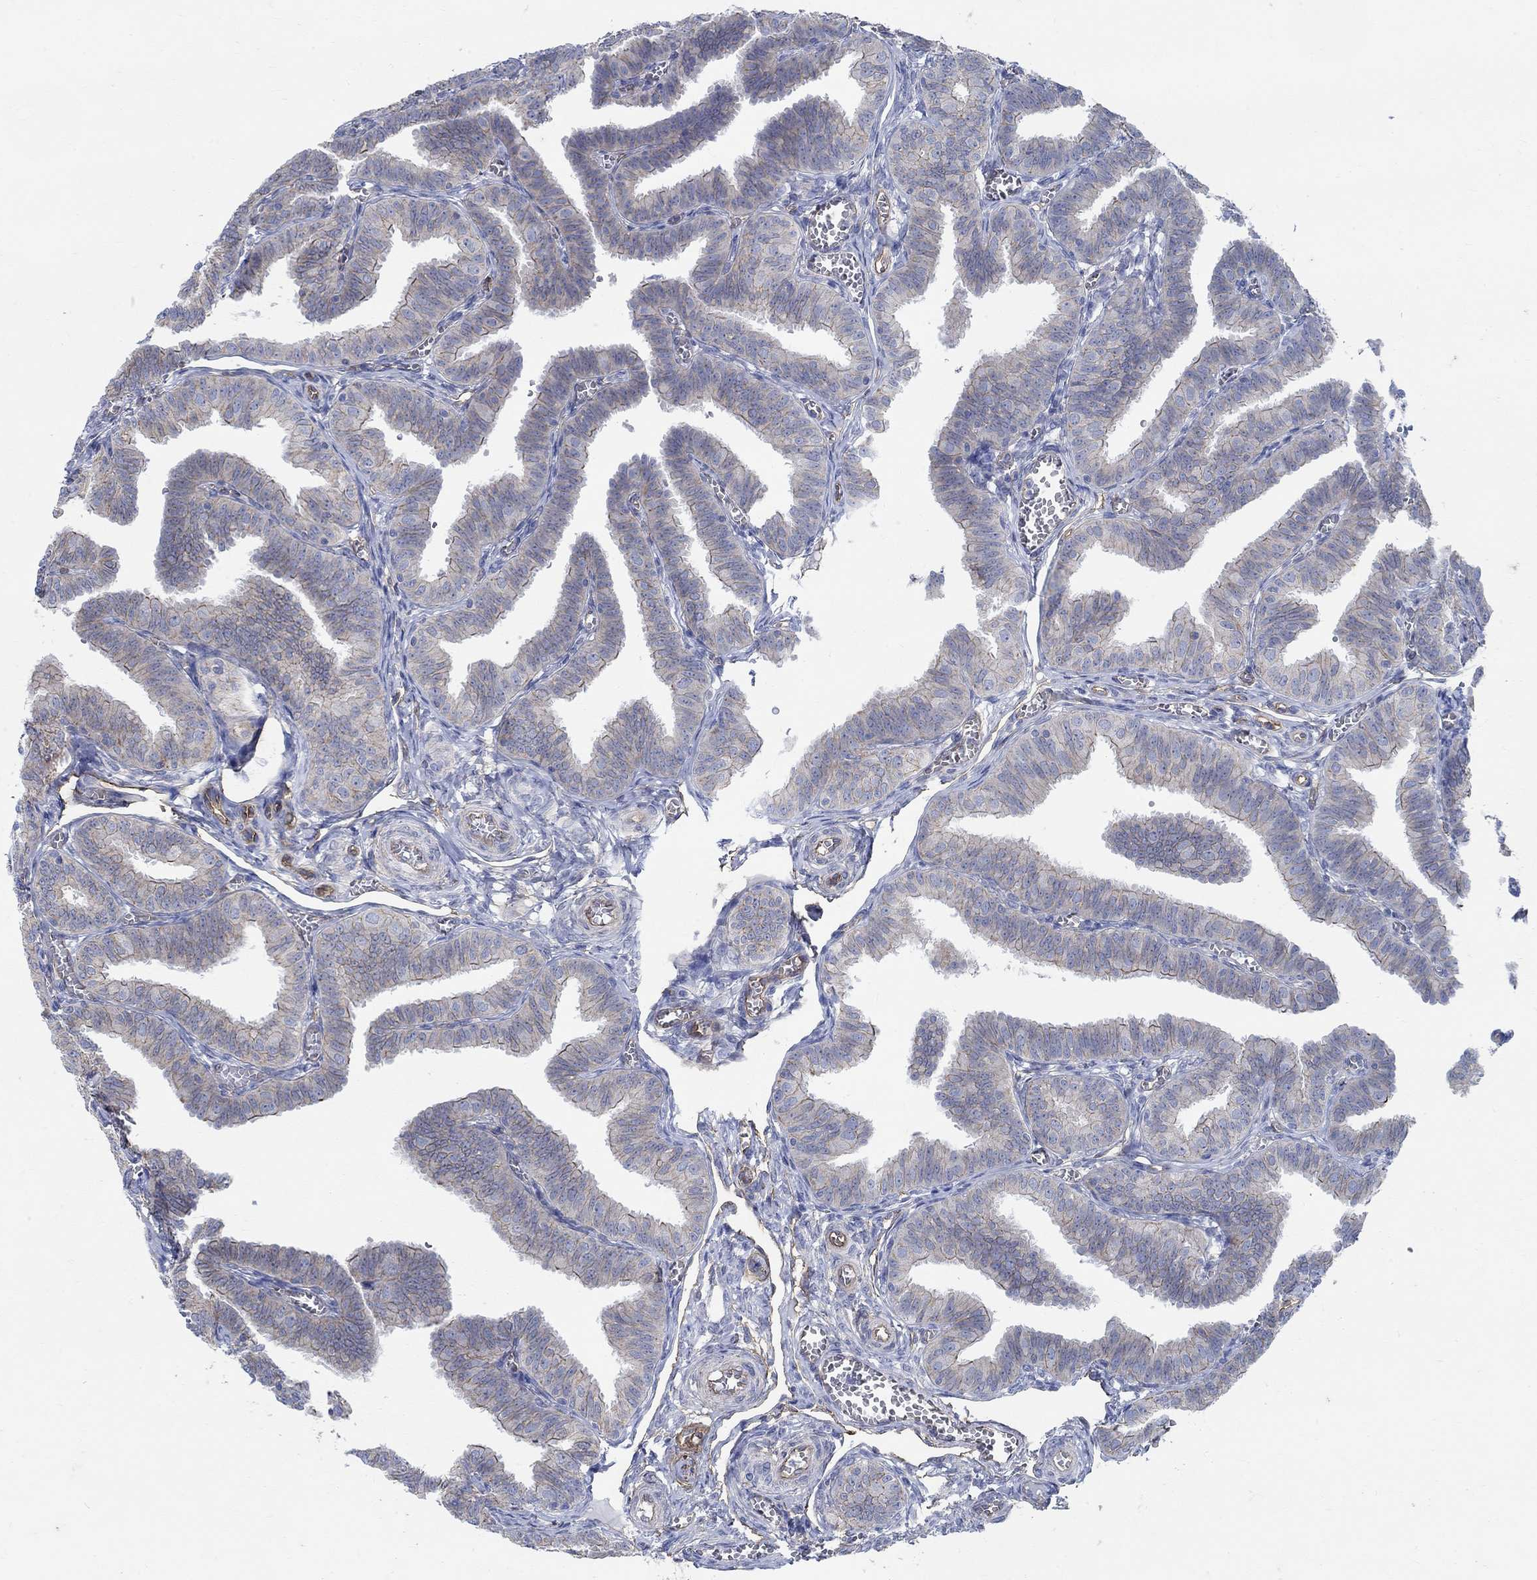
{"staining": {"intensity": "weak", "quantity": "25%-75%", "location": "cytoplasmic/membranous"}, "tissue": "fallopian tube", "cell_type": "Glandular cells", "image_type": "normal", "snomed": [{"axis": "morphology", "description": "Normal tissue, NOS"}, {"axis": "topography", "description": "Fallopian tube"}], "caption": "This is a photomicrograph of immunohistochemistry staining of benign fallopian tube, which shows weak positivity in the cytoplasmic/membranous of glandular cells.", "gene": "TMEM198", "patient": {"sex": "female", "age": 25}}